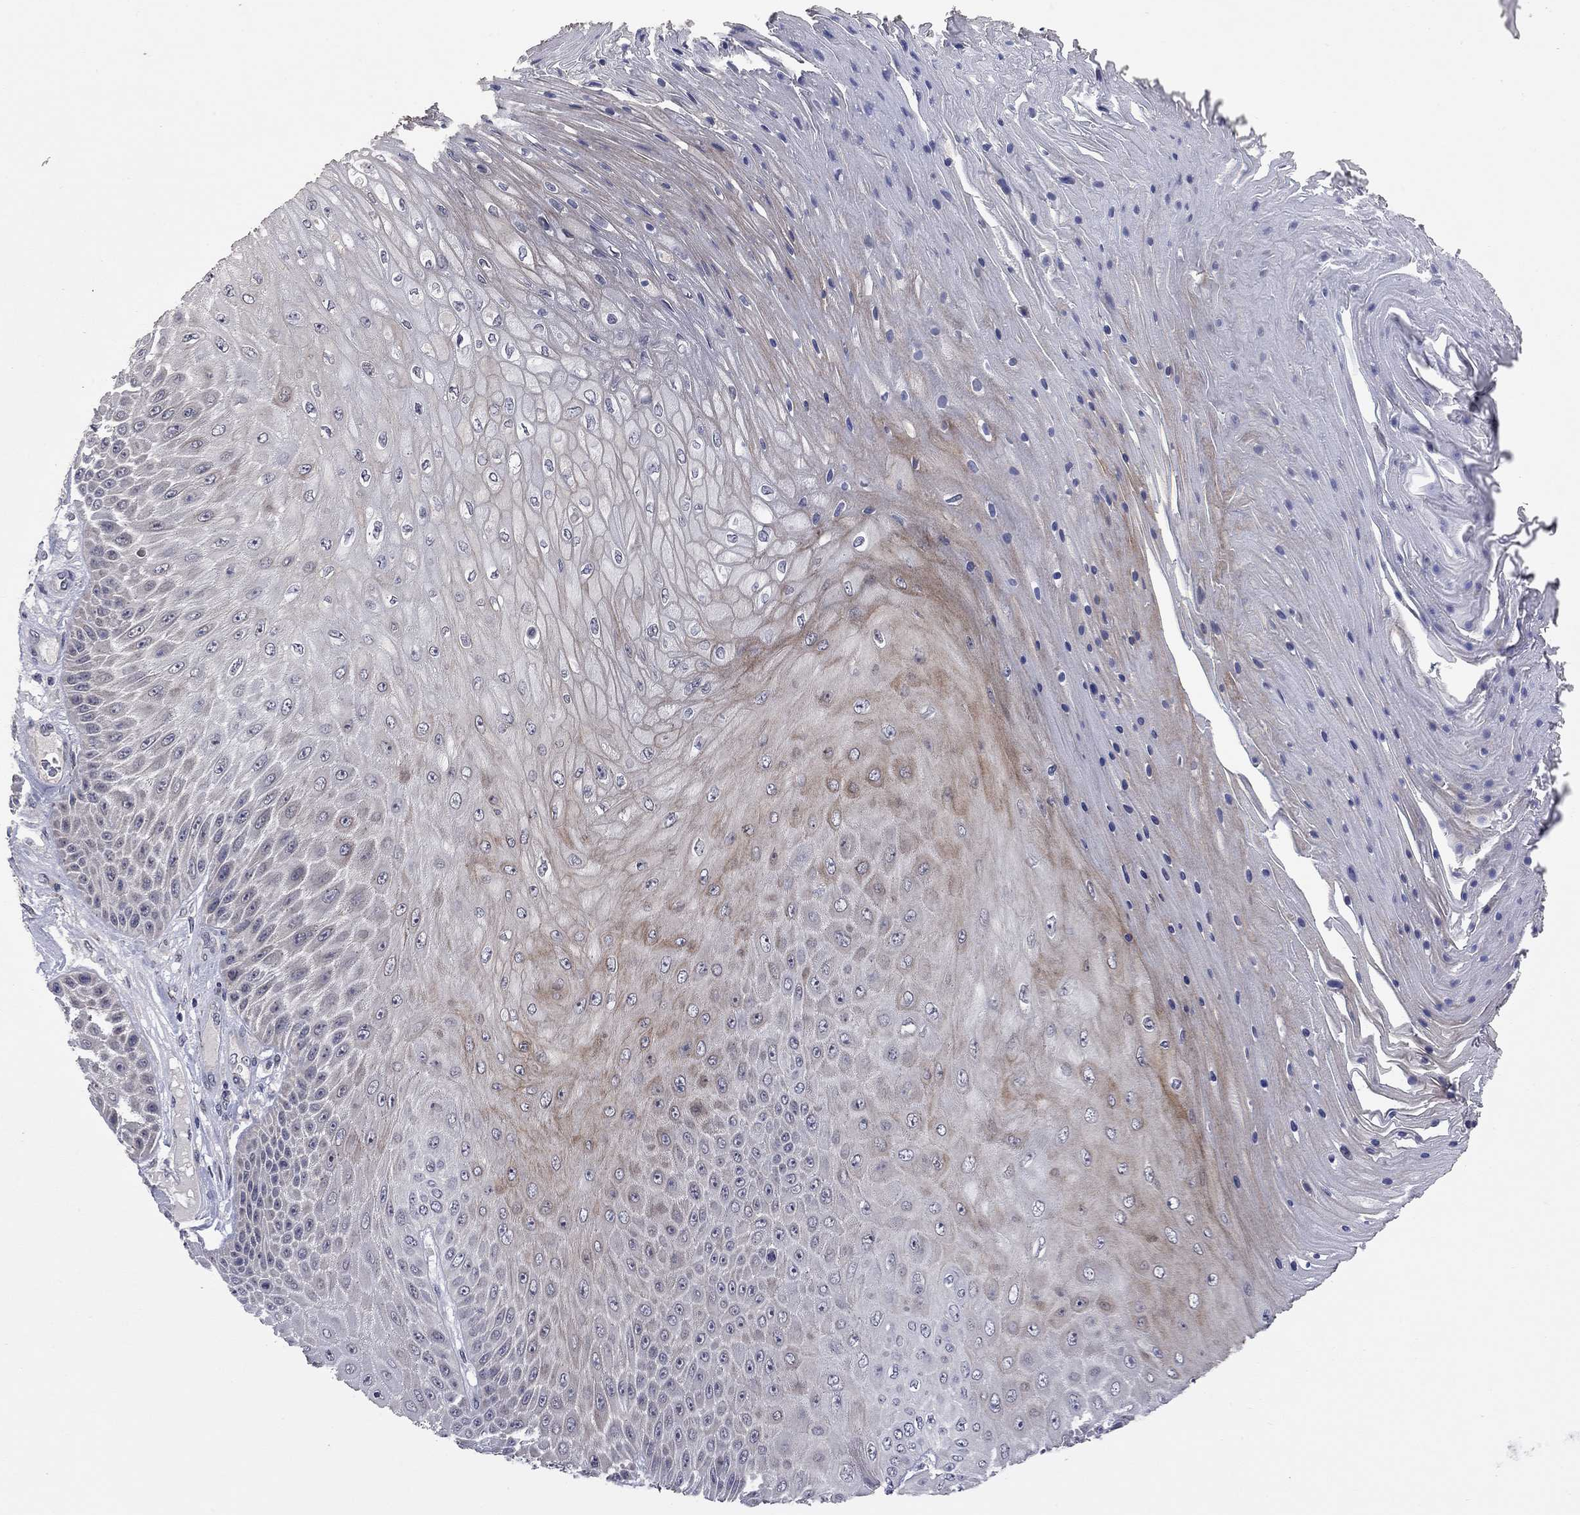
{"staining": {"intensity": "moderate", "quantity": "<25%", "location": "cytoplasmic/membranous"}, "tissue": "skin cancer", "cell_type": "Tumor cells", "image_type": "cancer", "snomed": [{"axis": "morphology", "description": "Squamous cell carcinoma, NOS"}, {"axis": "topography", "description": "Skin"}], "caption": "Skin squamous cell carcinoma was stained to show a protein in brown. There is low levels of moderate cytoplasmic/membranous positivity in about <25% of tumor cells.", "gene": "FABP12", "patient": {"sex": "male", "age": 62}}